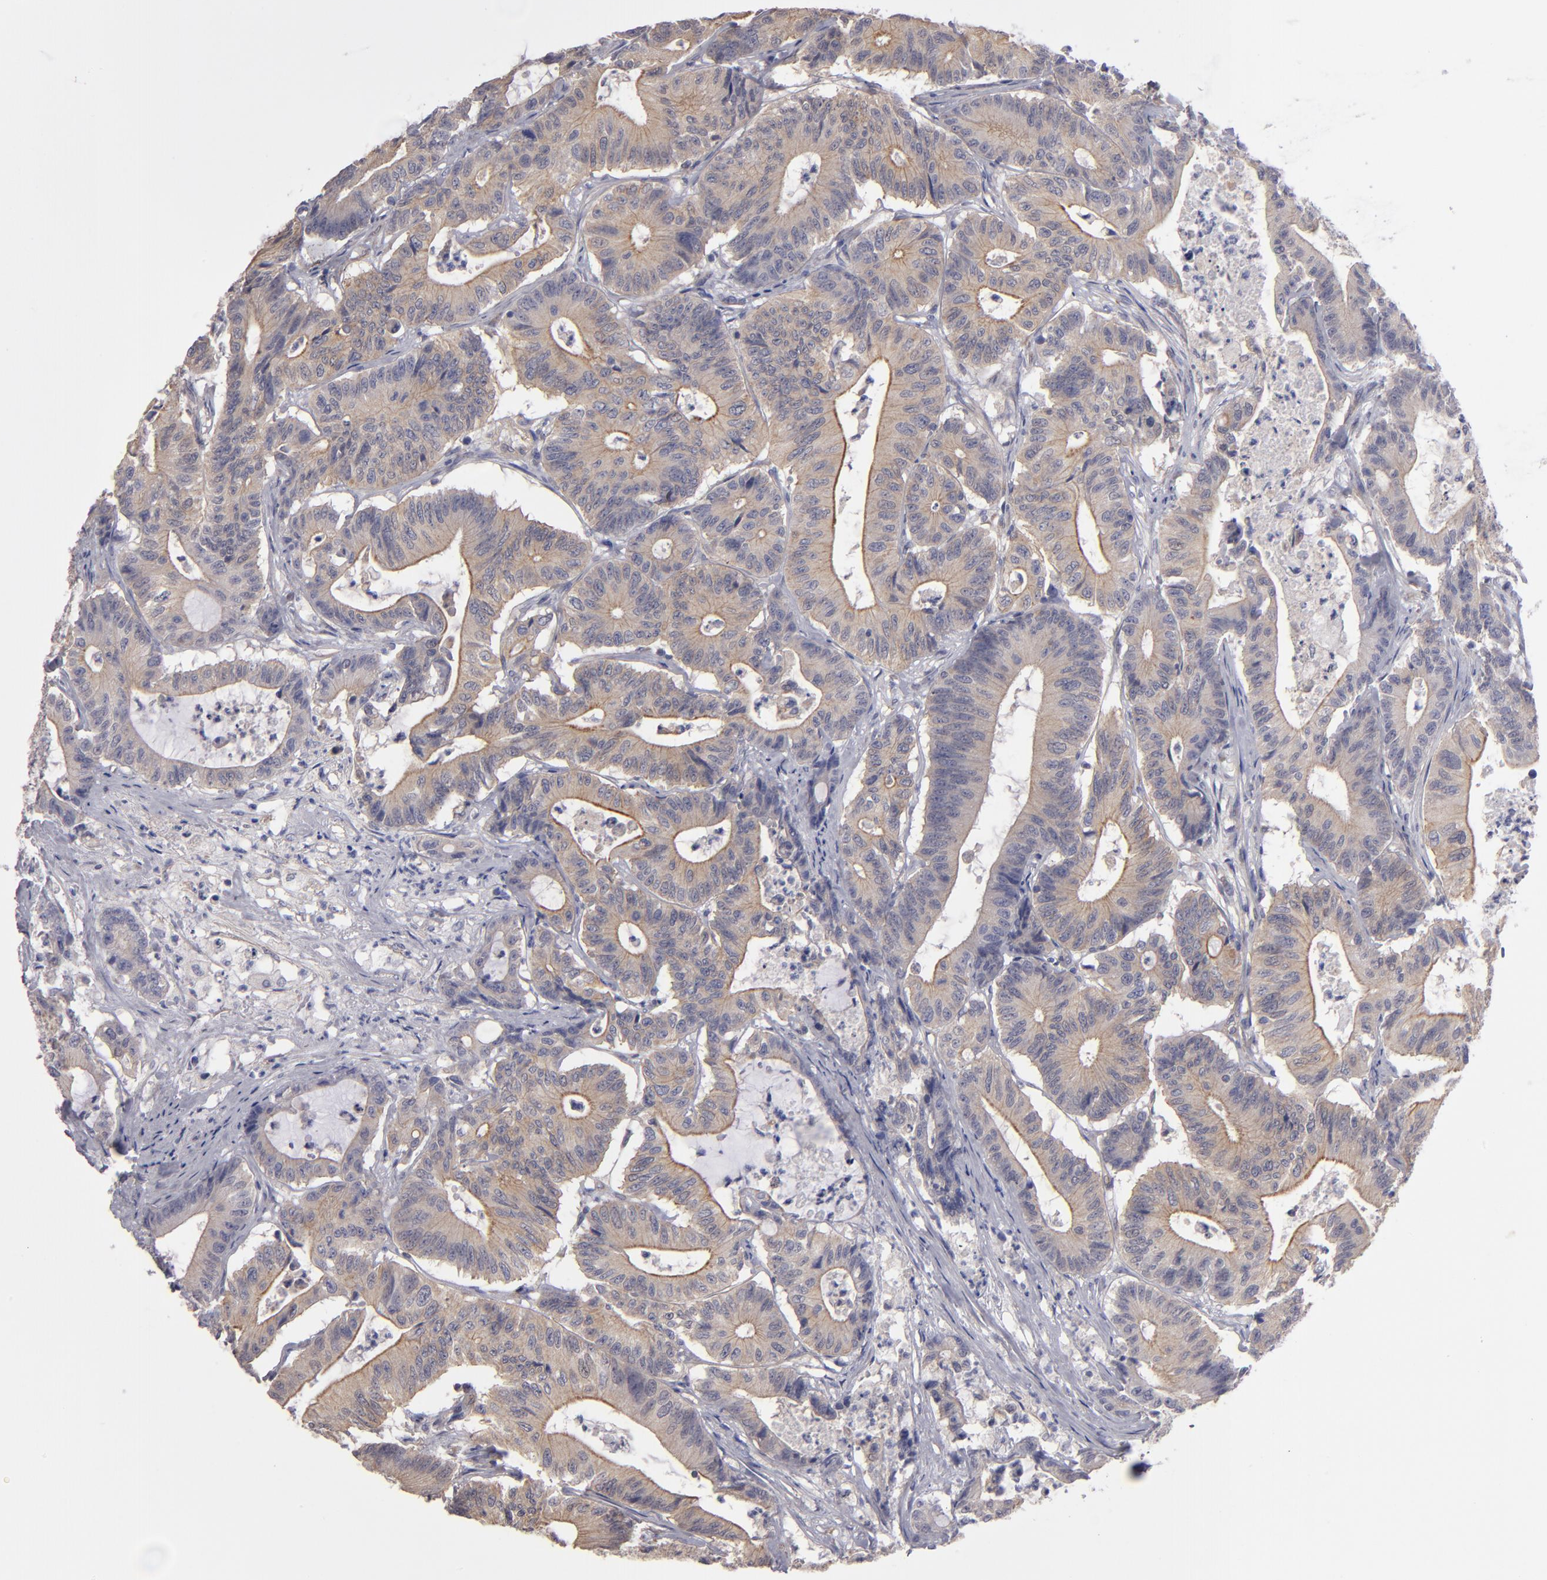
{"staining": {"intensity": "weak", "quantity": ">75%", "location": "cytoplasmic/membranous"}, "tissue": "colorectal cancer", "cell_type": "Tumor cells", "image_type": "cancer", "snomed": [{"axis": "morphology", "description": "Adenocarcinoma, NOS"}, {"axis": "topography", "description": "Colon"}], "caption": "Brown immunohistochemical staining in colorectal cancer reveals weak cytoplasmic/membranous expression in approximately >75% of tumor cells. Immunohistochemistry (ihc) stains the protein of interest in brown and the nuclei are stained blue.", "gene": "NDRG2", "patient": {"sex": "female", "age": 84}}